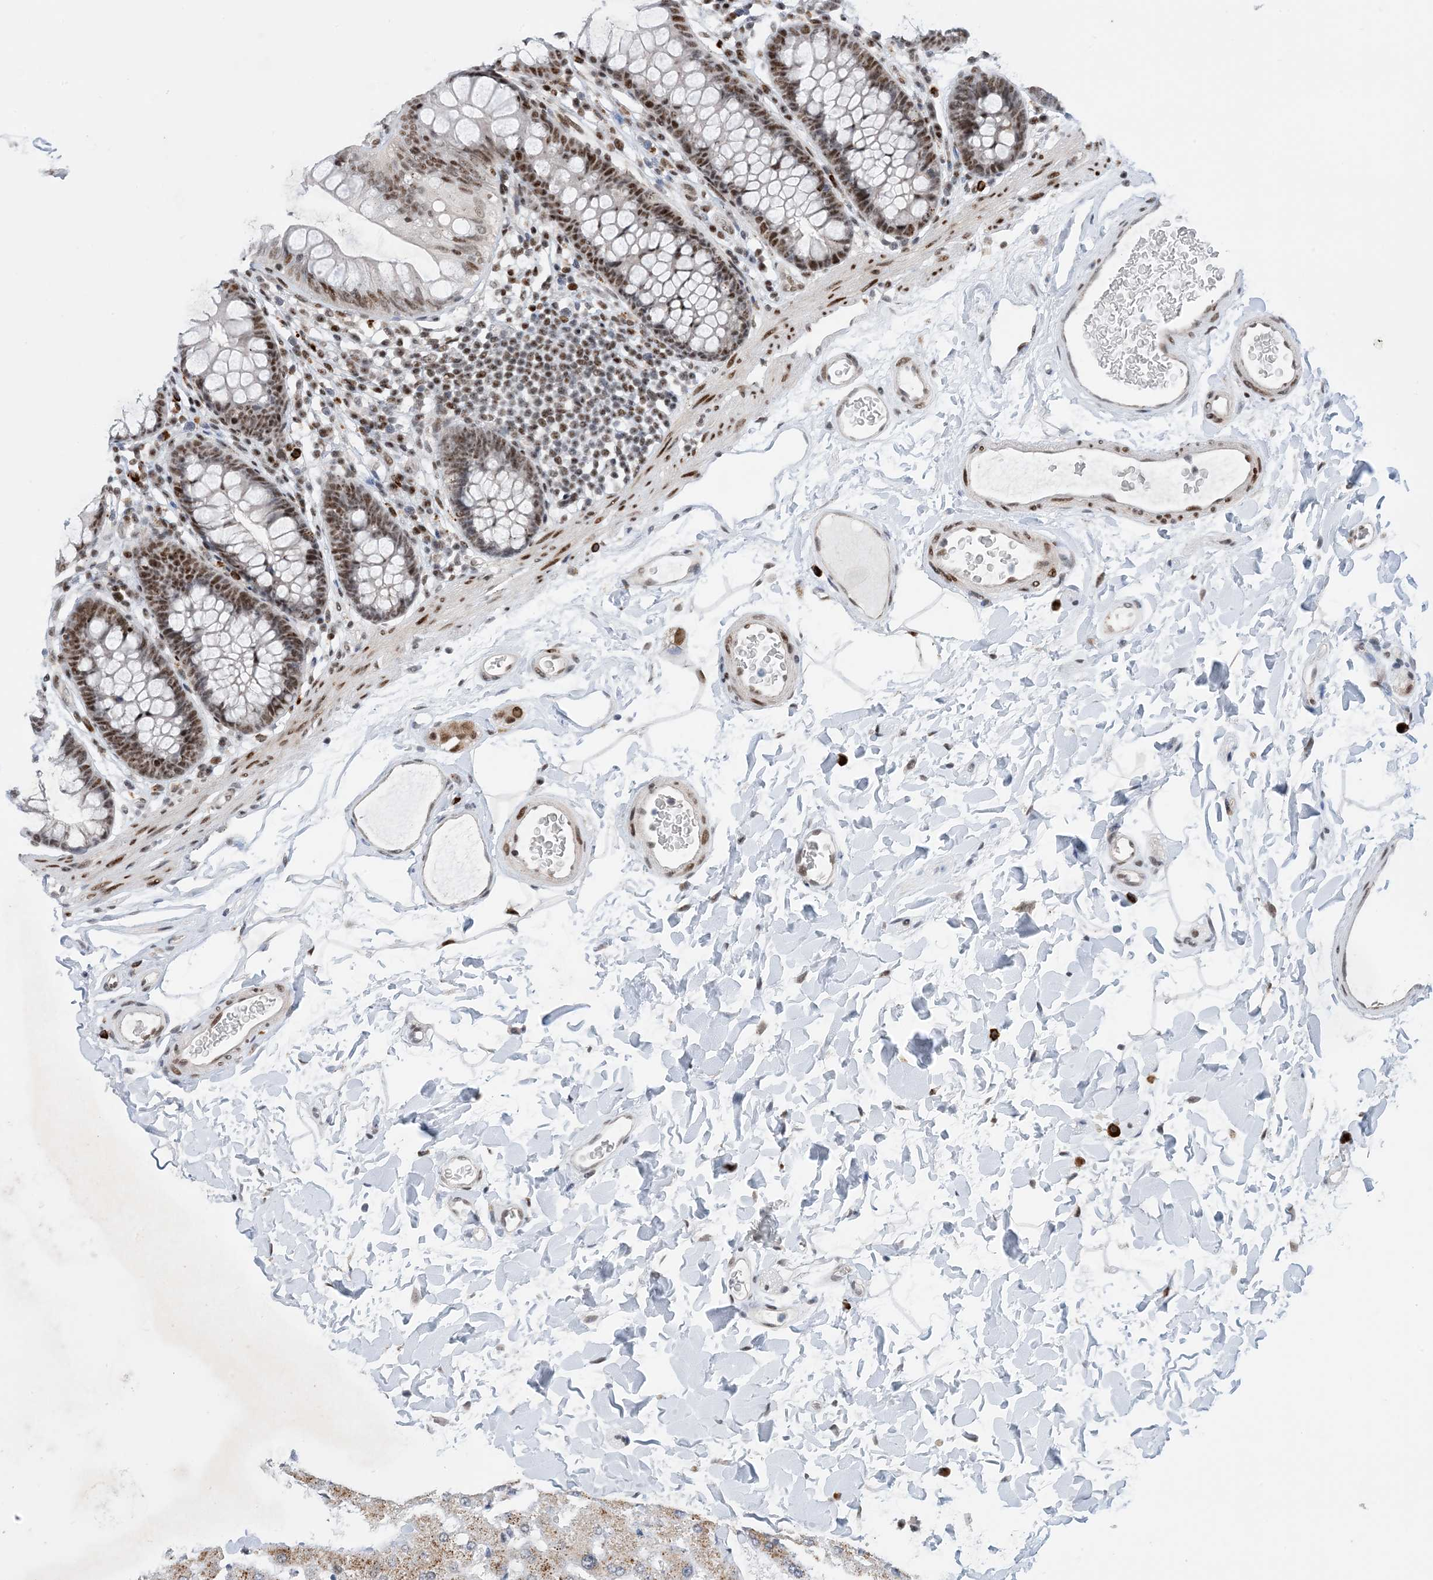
{"staining": {"intensity": "moderate", "quantity": ">75%", "location": "nuclear"}, "tissue": "colon", "cell_type": "Endothelial cells", "image_type": "normal", "snomed": [{"axis": "morphology", "description": "Normal tissue, NOS"}, {"axis": "topography", "description": "Colon"}], "caption": "Protein analysis of benign colon shows moderate nuclear positivity in approximately >75% of endothelial cells. (DAB = brown stain, brightfield microscopy at high magnification).", "gene": "TSPYL1", "patient": {"sex": "female", "age": 62}}